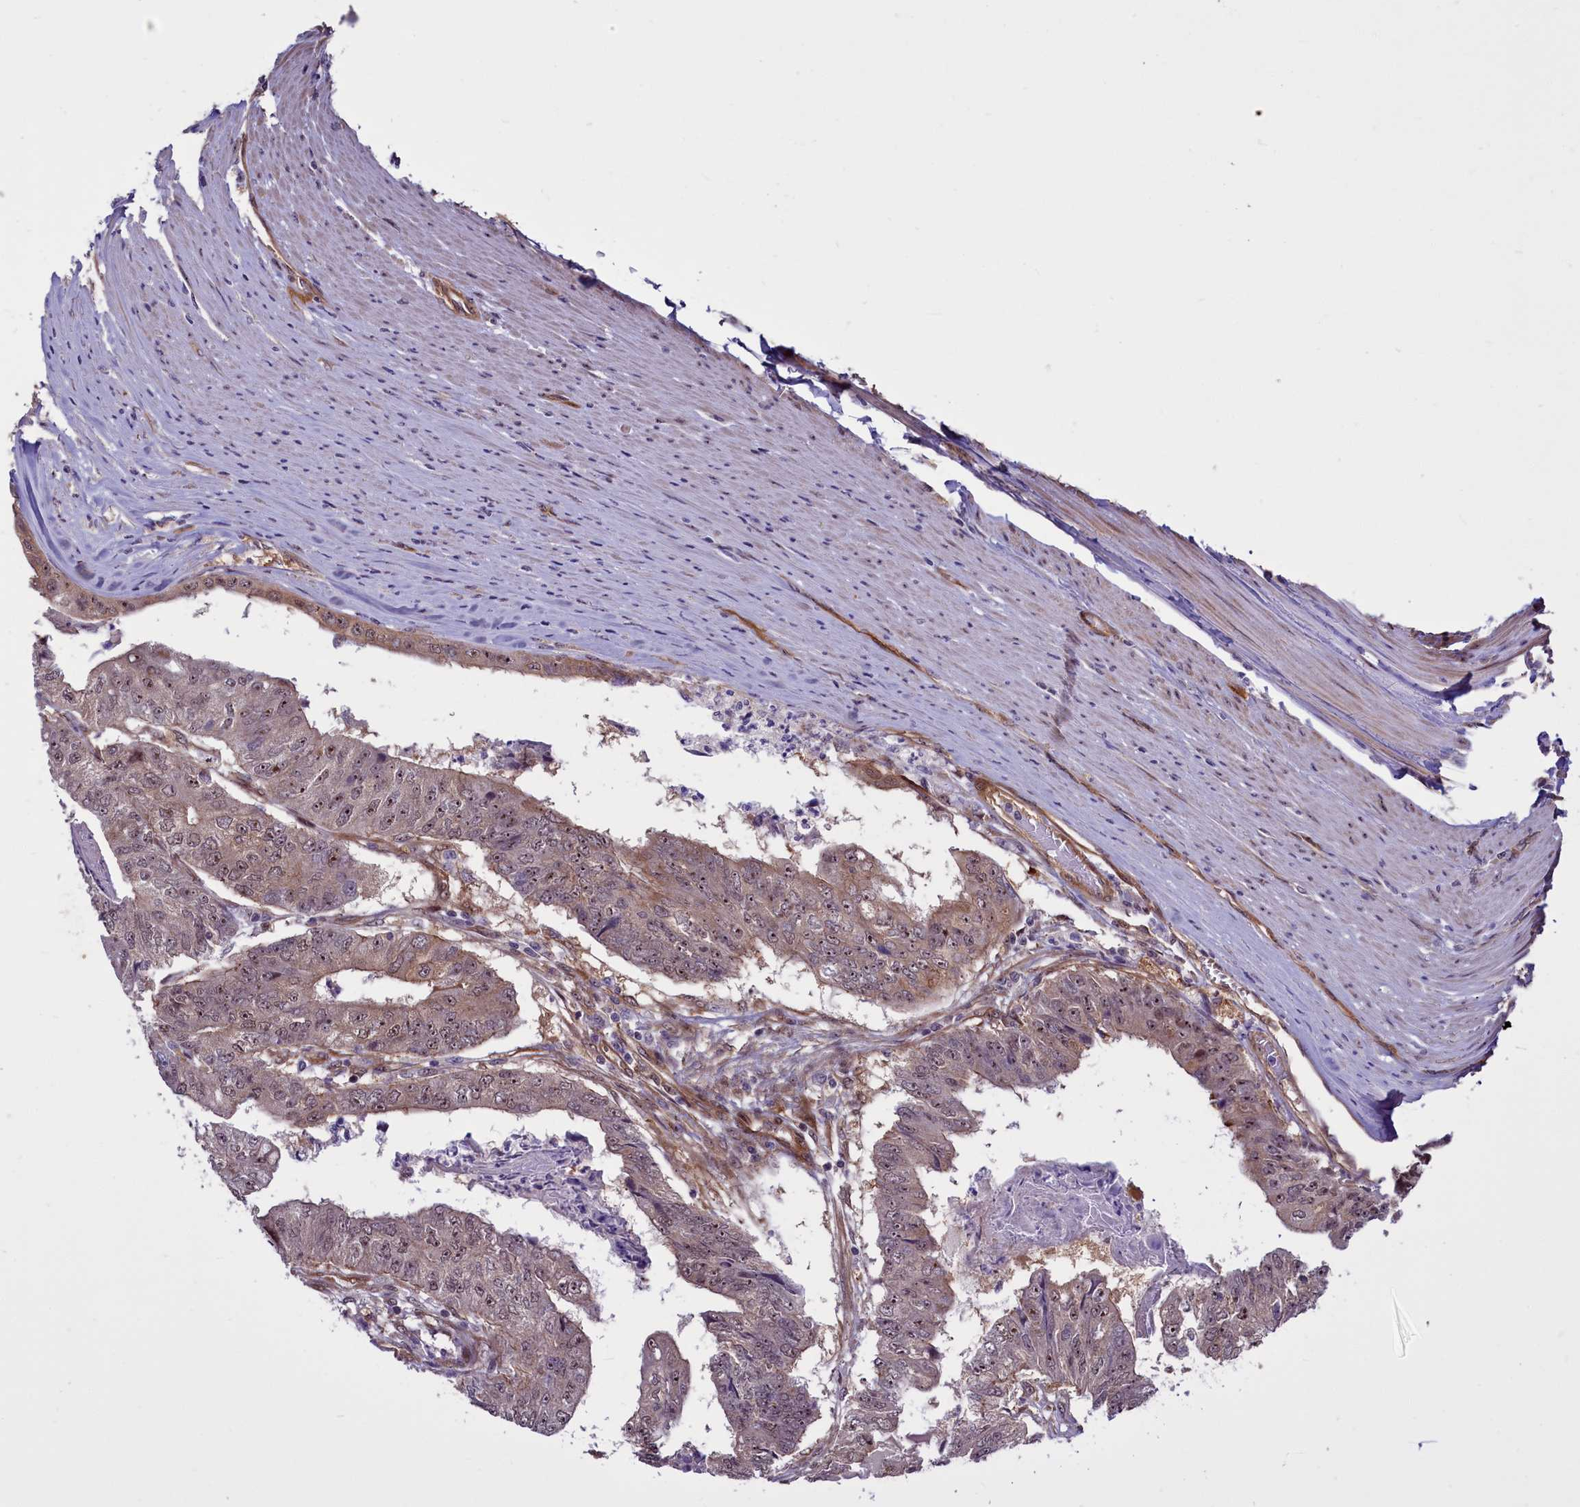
{"staining": {"intensity": "moderate", "quantity": "25%-75%", "location": "cytoplasmic/membranous,nuclear"}, "tissue": "colorectal cancer", "cell_type": "Tumor cells", "image_type": "cancer", "snomed": [{"axis": "morphology", "description": "Adenocarcinoma, NOS"}, {"axis": "topography", "description": "Colon"}], "caption": "DAB immunohistochemical staining of adenocarcinoma (colorectal) displays moderate cytoplasmic/membranous and nuclear protein positivity in approximately 25%-75% of tumor cells.", "gene": "BCAR1", "patient": {"sex": "female", "age": 67}}